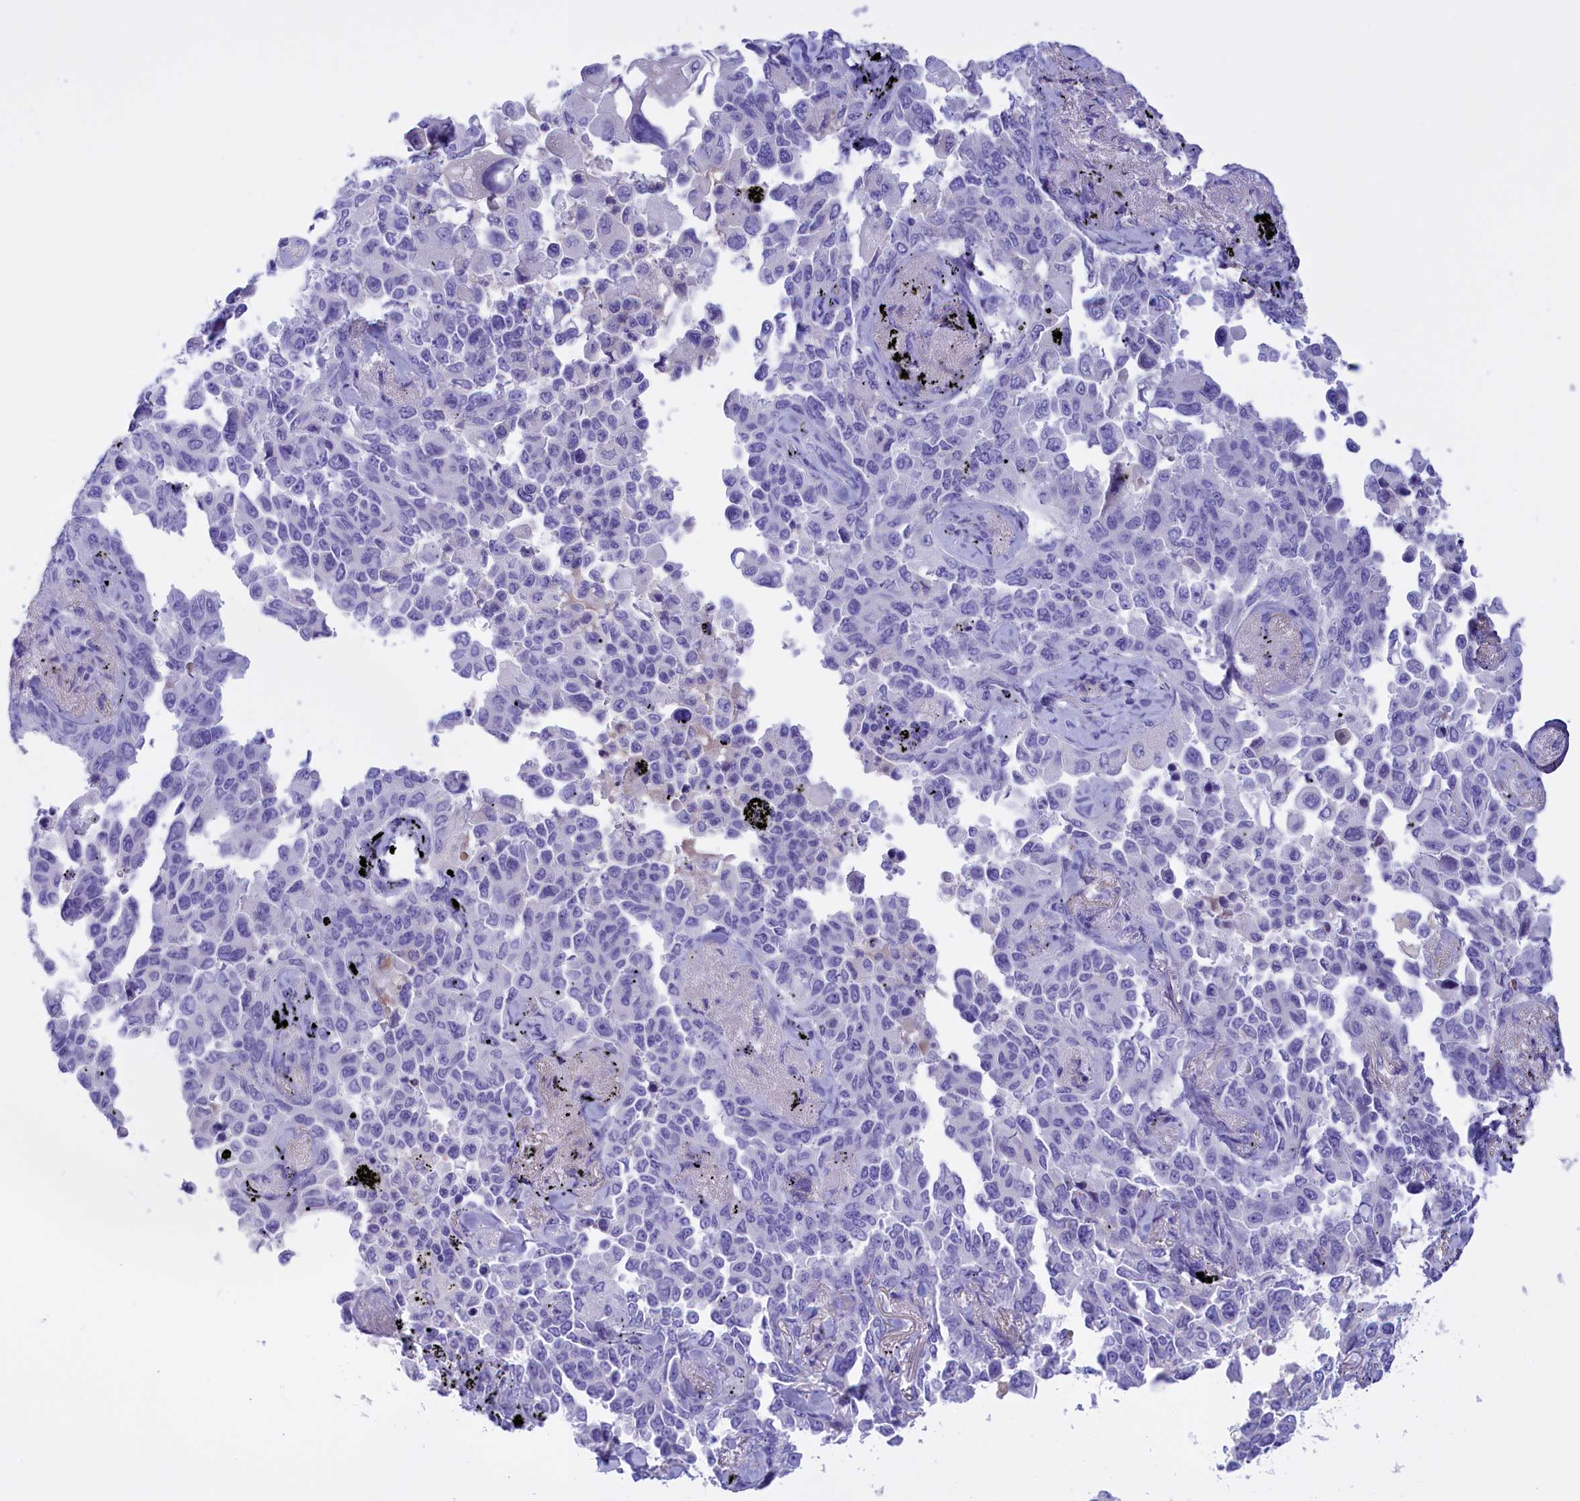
{"staining": {"intensity": "negative", "quantity": "none", "location": "none"}, "tissue": "lung cancer", "cell_type": "Tumor cells", "image_type": "cancer", "snomed": [{"axis": "morphology", "description": "Adenocarcinoma, NOS"}, {"axis": "topography", "description": "Lung"}], "caption": "Immunohistochemistry (IHC) histopathology image of human adenocarcinoma (lung) stained for a protein (brown), which exhibits no positivity in tumor cells. (DAB (3,3'-diaminobenzidine) immunohistochemistry (IHC), high magnification).", "gene": "PROK2", "patient": {"sex": "female", "age": 67}}